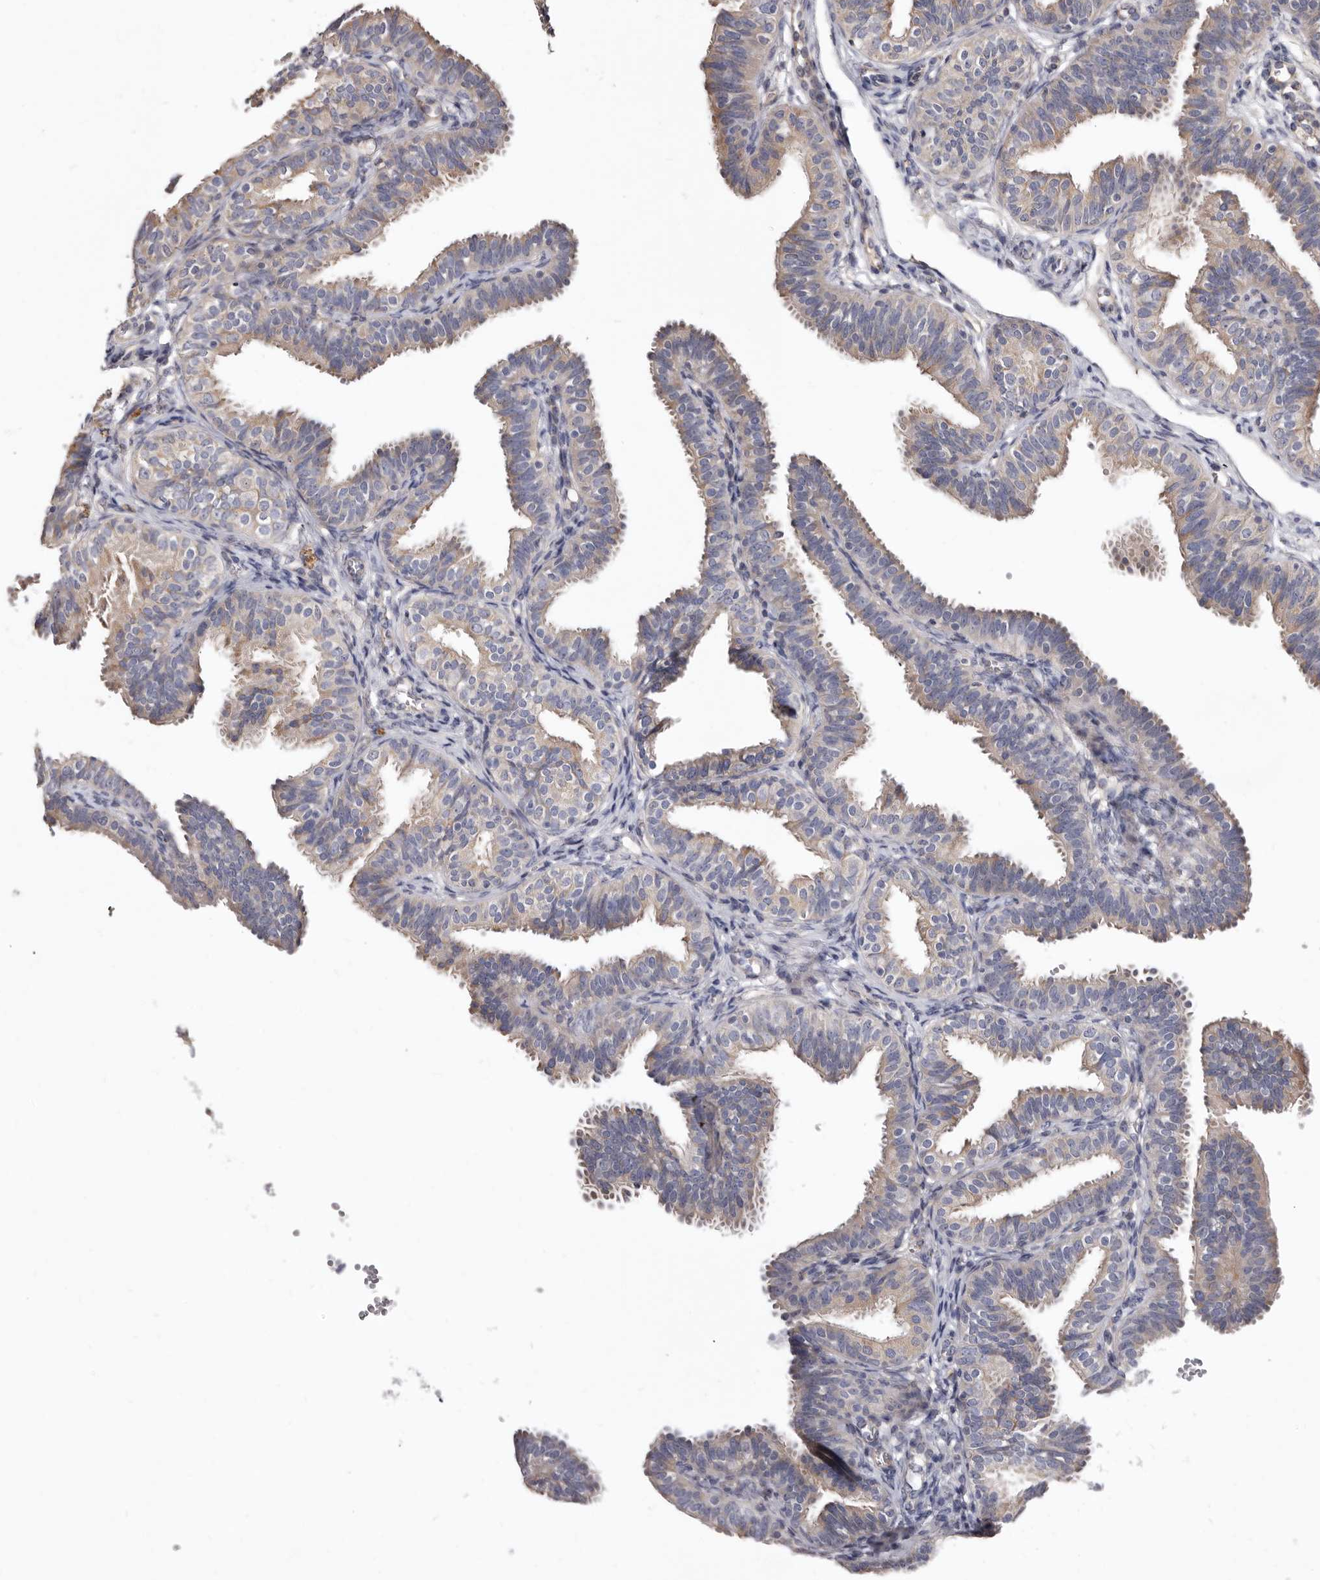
{"staining": {"intensity": "weak", "quantity": "<25%", "location": "cytoplasmic/membranous"}, "tissue": "fallopian tube", "cell_type": "Glandular cells", "image_type": "normal", "snomed": [{"axis": "morphology", "description": "Normal tissue, NOS"}, {"axis": "topography", "description": "Fallopian tube"}], "caption": "This is a photomicrograph of immunohistochemistry (IHC) staining of normal fallopian tube, which shows no expression in glandular cells.", "gene": "ASIC5", "patient": {"sex": "female", "age": 35}}